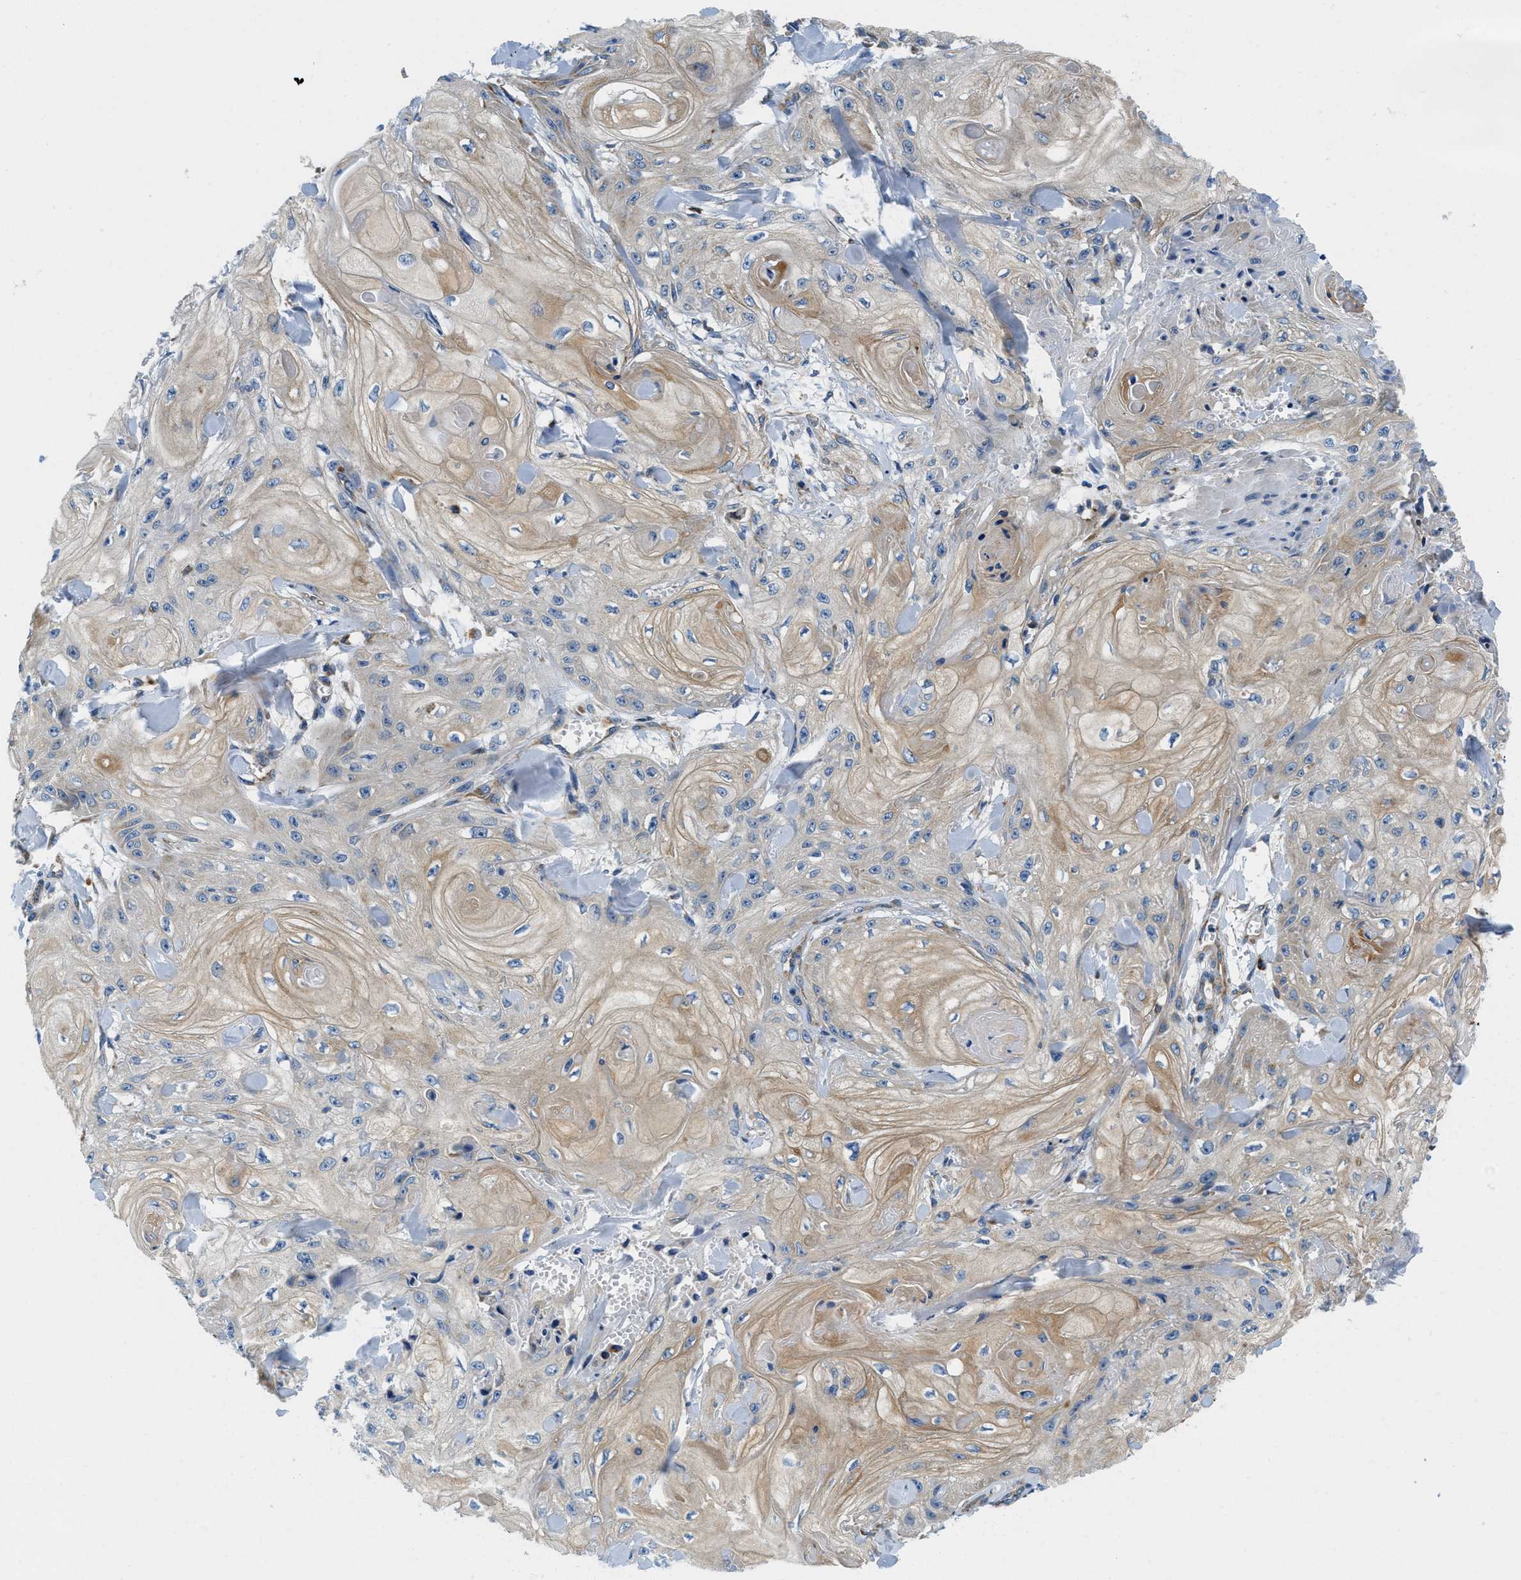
{"staining": {"intensity": "weak", "quantity": "25%-75%", "location": "cytoplasmic/membranous"}, "tissue": "skin cancer", "cell_type": "Tumor cells", "image_type": "cancer", "snomed": [{"axis": "morphology", "description": "Squamous cell carcinoma, NOS"}, {"axis": "topography", "description": "Skin"}], "caption": "Immunohistochemical staining of human skin cancer (squamous cell carcinoma) displays low levels of weak cytoplasmic/membranous staining in about 25%-75% of tumor cells.", "gene": "SAMD4B", "patient": {"sex": "male", "age": 74}}